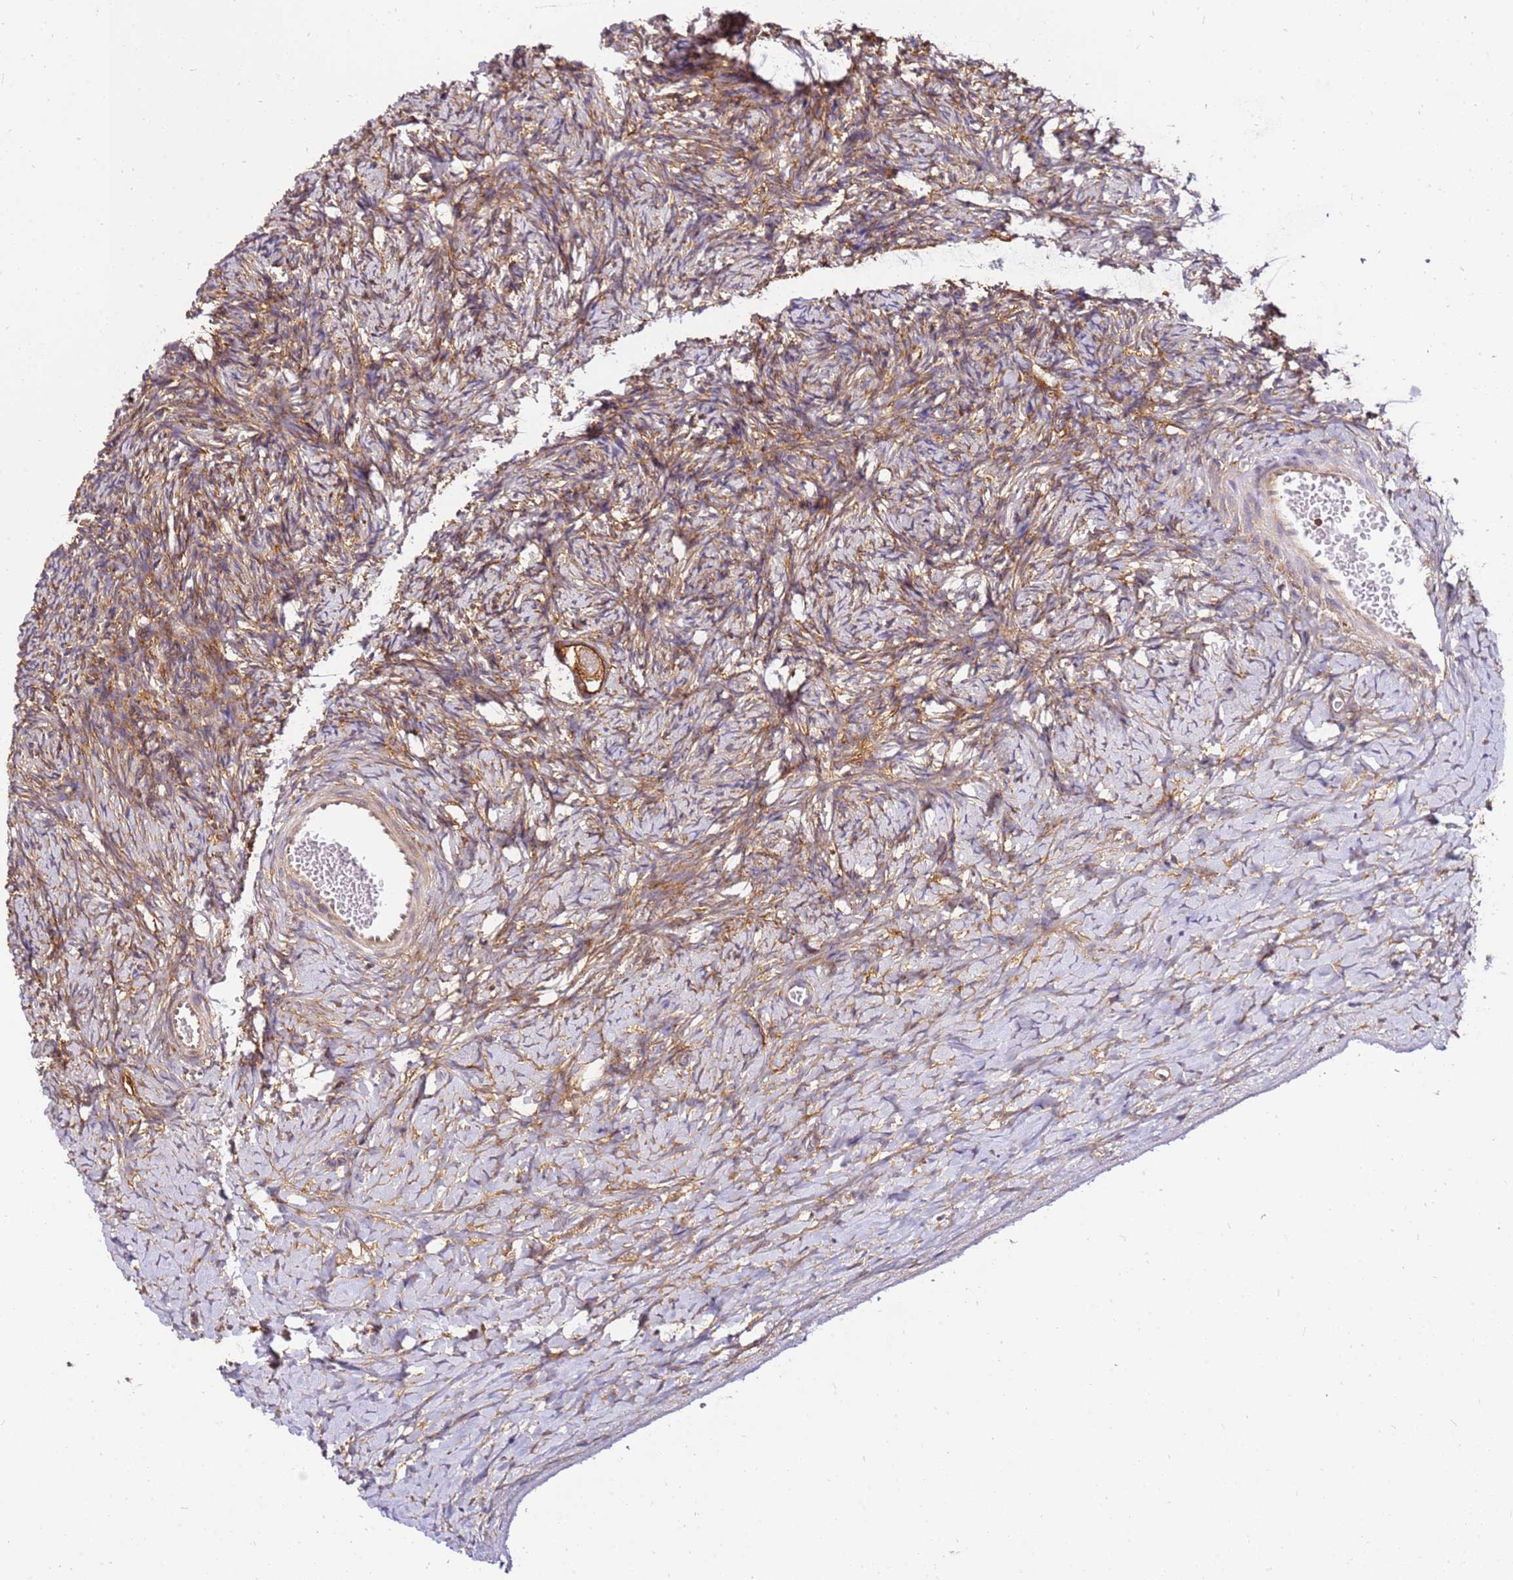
{"staining": {"intensity": "moderate", "quantity": ">75%", "location": "cytoplasmic/membranous"}, "tissue": "ovary", "cell_type": "Follicle cells", "image_type": "normal", "snomed": [{"axis": "morphology", "description": "Normal tissue, NOS"}, {"axis": "morphology", "description": "Developmental malformation"}, {"axis": "topography", "description": "Ovary"}], "caption": "Protein staining of normal ovary displays moderate cytoplasmic/membranous positivity in about >75% of follicle cells. The staining was performed using DAB (3,3'-diaminobenzidine) to visualize the protein expression in brown, while the nuclei were stained in blue with hematoxylin (Magnification: 20x).", "gene": "PIH1D1", "patient": {"sex": "female", "age": 39}}